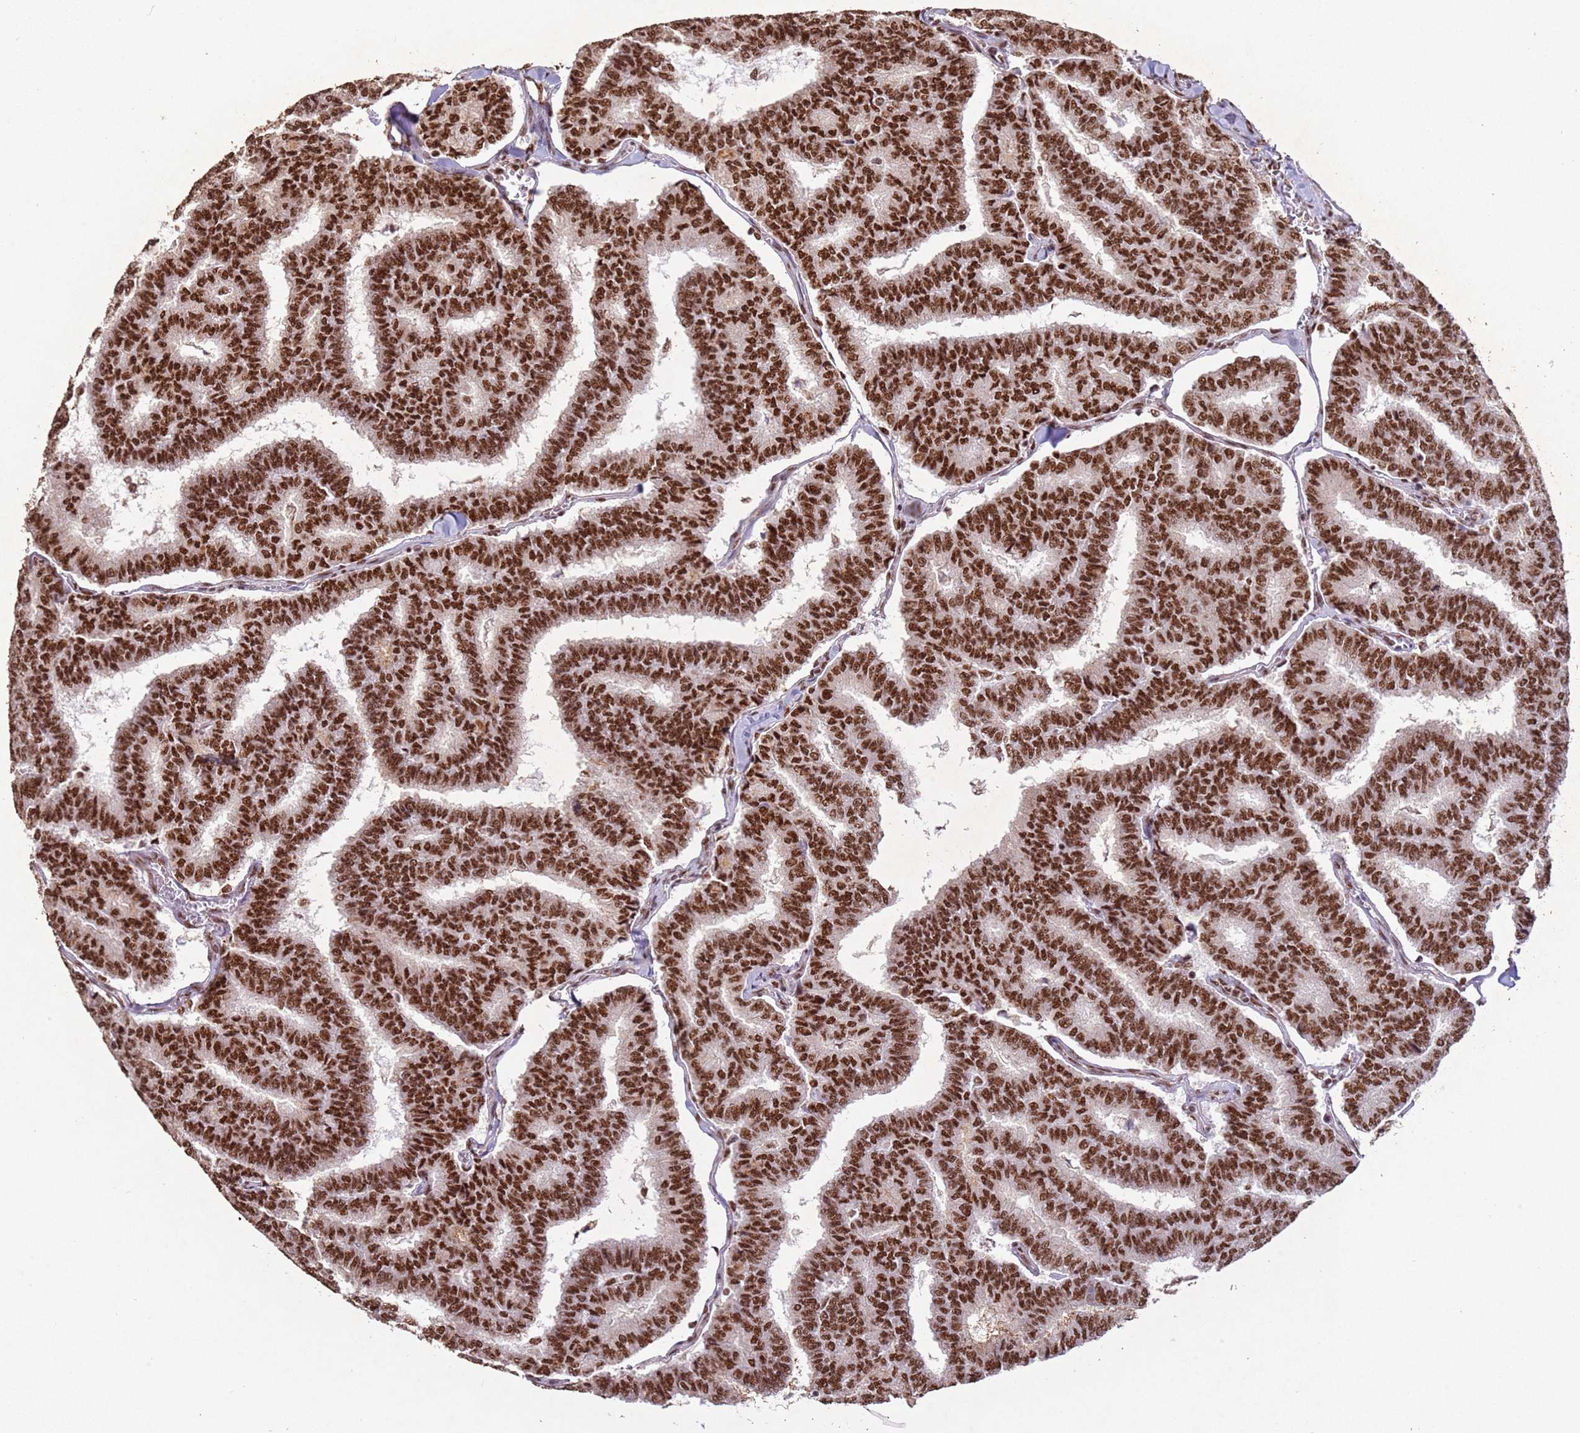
{"staining": {"intensity": "strong", "quantity": ">75%", "location": "nuclear"}, "tissue": "thyroid cancer", "cell_type": "Tumor cells", "image_type": "cancer", "snomed": [{"axis": "morphology", "description": "Papillary adenocarcinoma, NOS"}, {"axis": "topography", "description": "Thyroid gland"}], "caption": "Immunohistochemistry (IHC) (DAB) staining of thyroid papillary adenocarcinoma shows strong nuclear protein staining in about >75% of tumor cells.", "gene": "ESF1", "patient": {"sex": "female", "age": 35}}